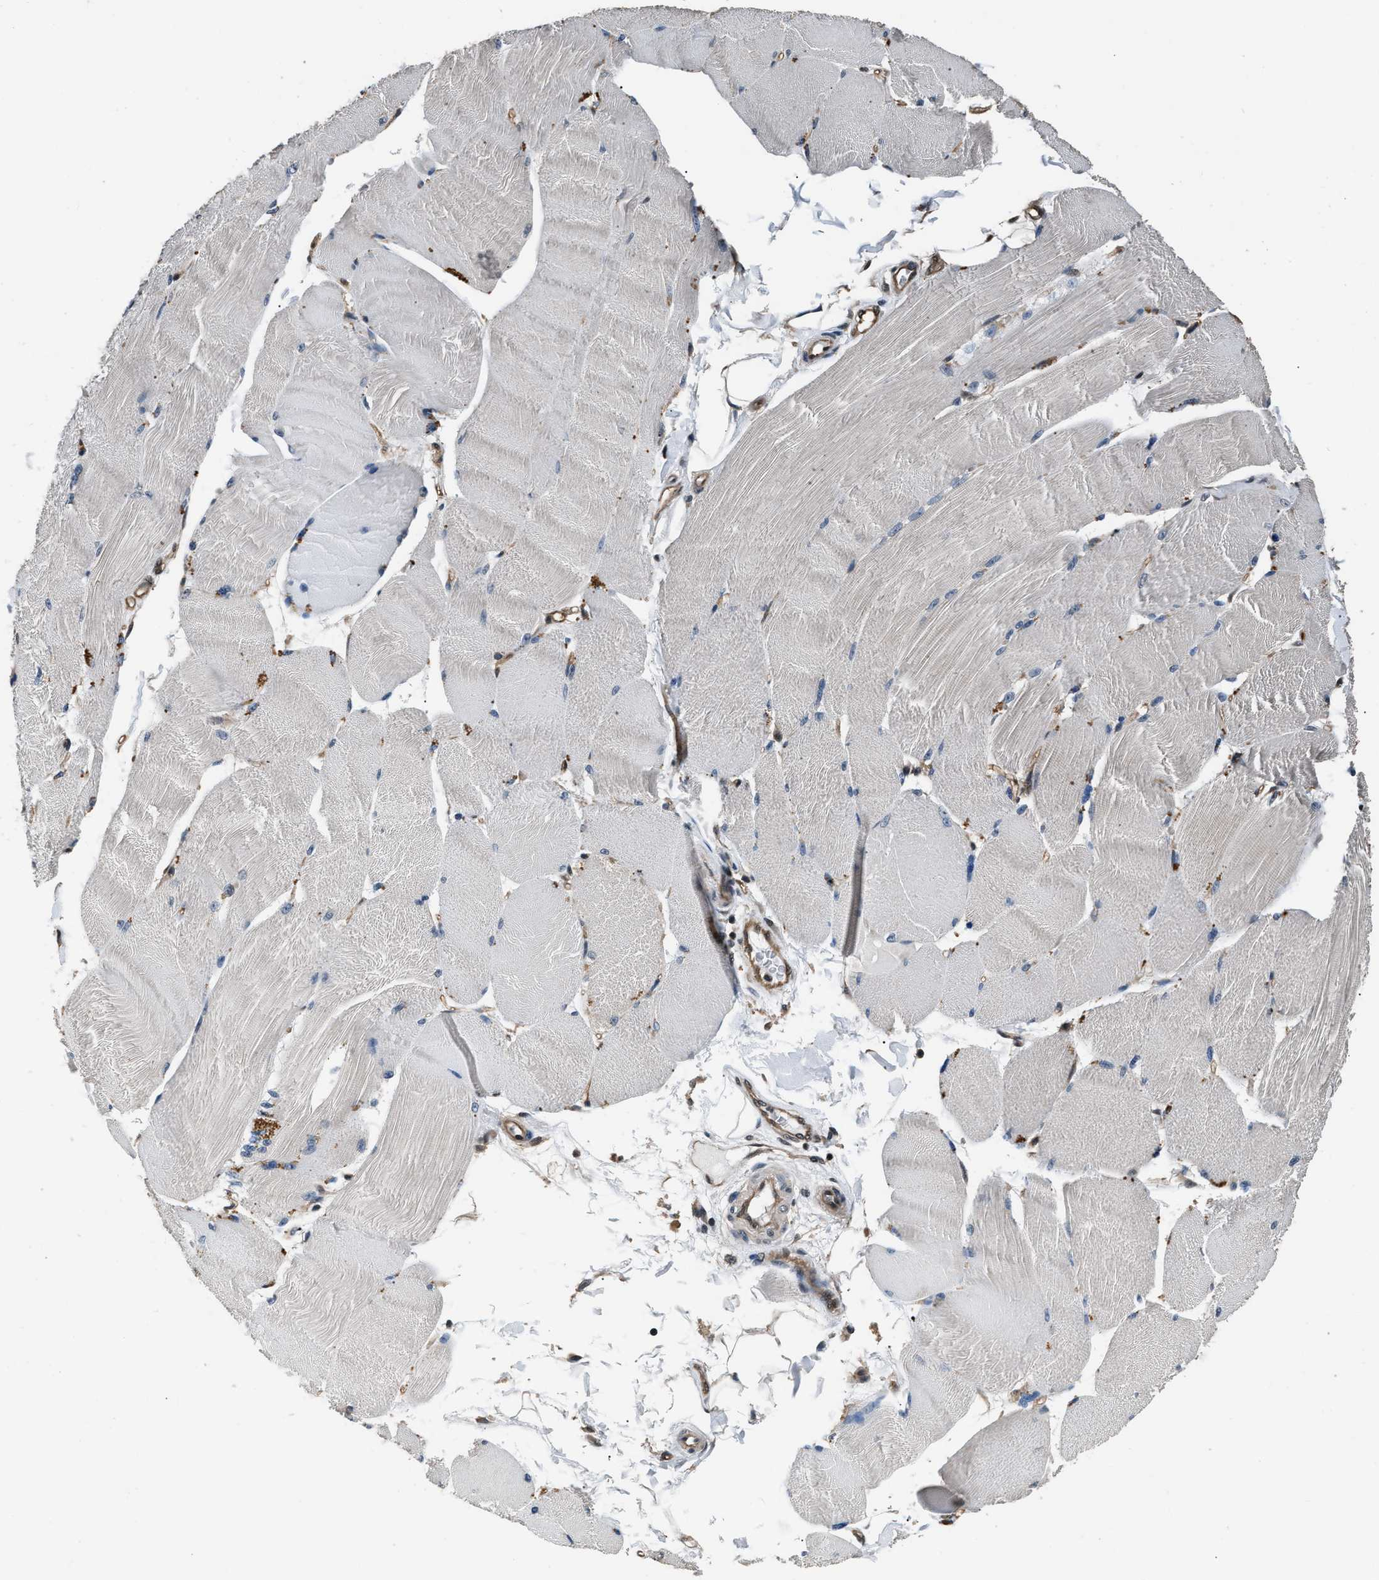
{"staining": {"intensity": "negative", "quantity": "none", "location": "none"}, "tissue": "skeletal muscle", "cell_type": "Myocytes", "image_type": "normal", "snomed": [{"axis": "morphology", "description": "Normal tissue, NOS"}, {"axis": "topography", "description": "Skin"}, {"axis": "topography", "description": "Skeletal muscle"}], "caption": "Protein analysis of unremarkable skeletal muscle shows no significant expression in myocytes.", "gene": "DFFA", "patient": {"sex": "male", "age": 83}}